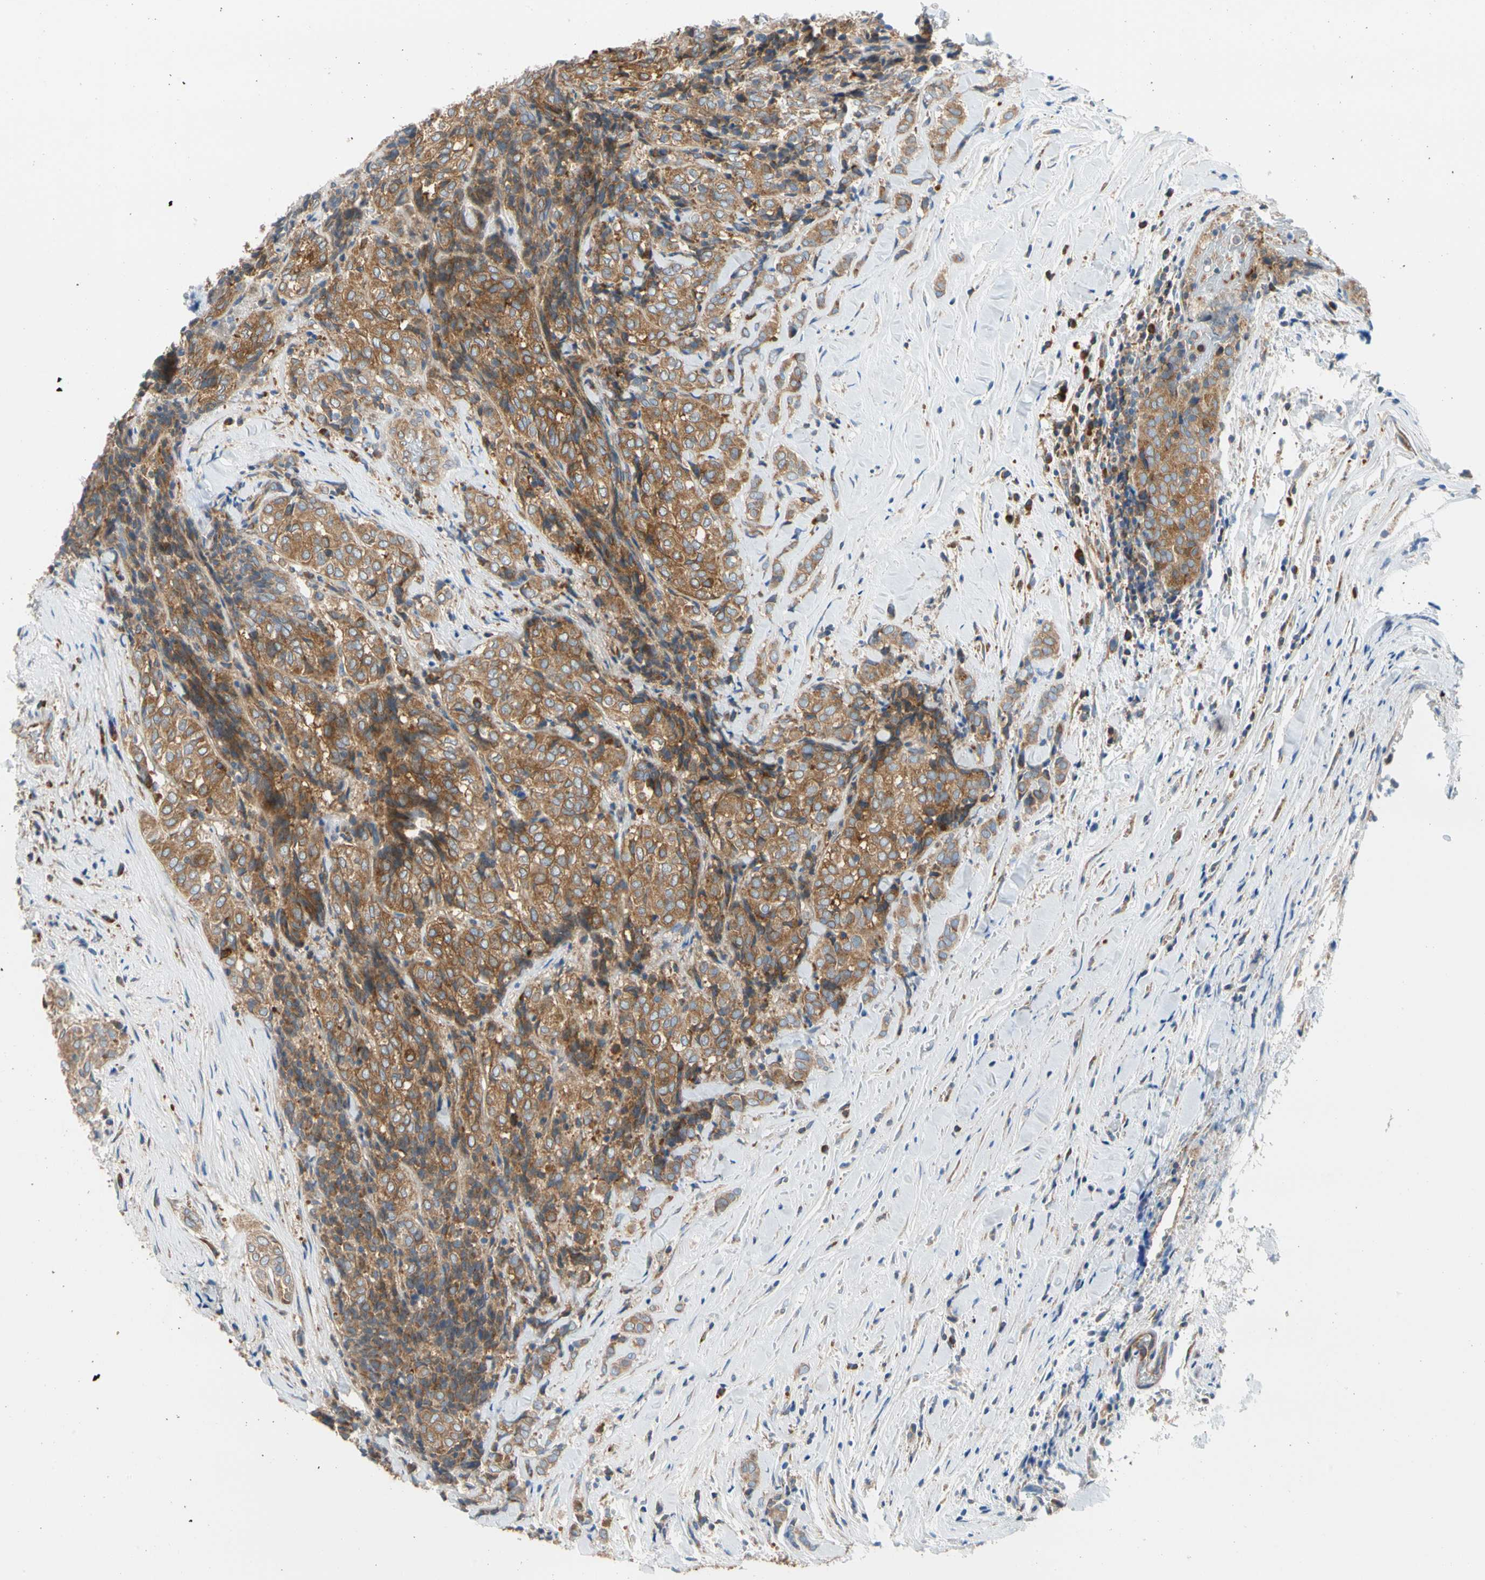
{"staining": {"intensity": "strong", "quantity": ">75%", "location": "cytoplasmic/membranous"}, "tissue": "thyroid cancer", "cell_type": "Tumor cells", "image_type": "cancer", "snomed": [{"axis": "morphology", "description": "Normal tissue, NOS"}, {"axis": "morphology", "description": "Papillary adenocarcinoma, NOS"}, {"axis": "topography", "description": "Thyroid gland"}], "caption": "A high amount of strong cytoplasmic/membranous expression is identified in approximately >75% of tumor cells in thyroid papillary adenocarcinoma tissue. The staining is performed using DAB (3,3'-diaminobenzidine) brown chromogen to label protein expression. The nuclei are counter-stained blue using hematoxylin.", "gene": "GPHN", "patient": {"sex": "female", "age": 30}}